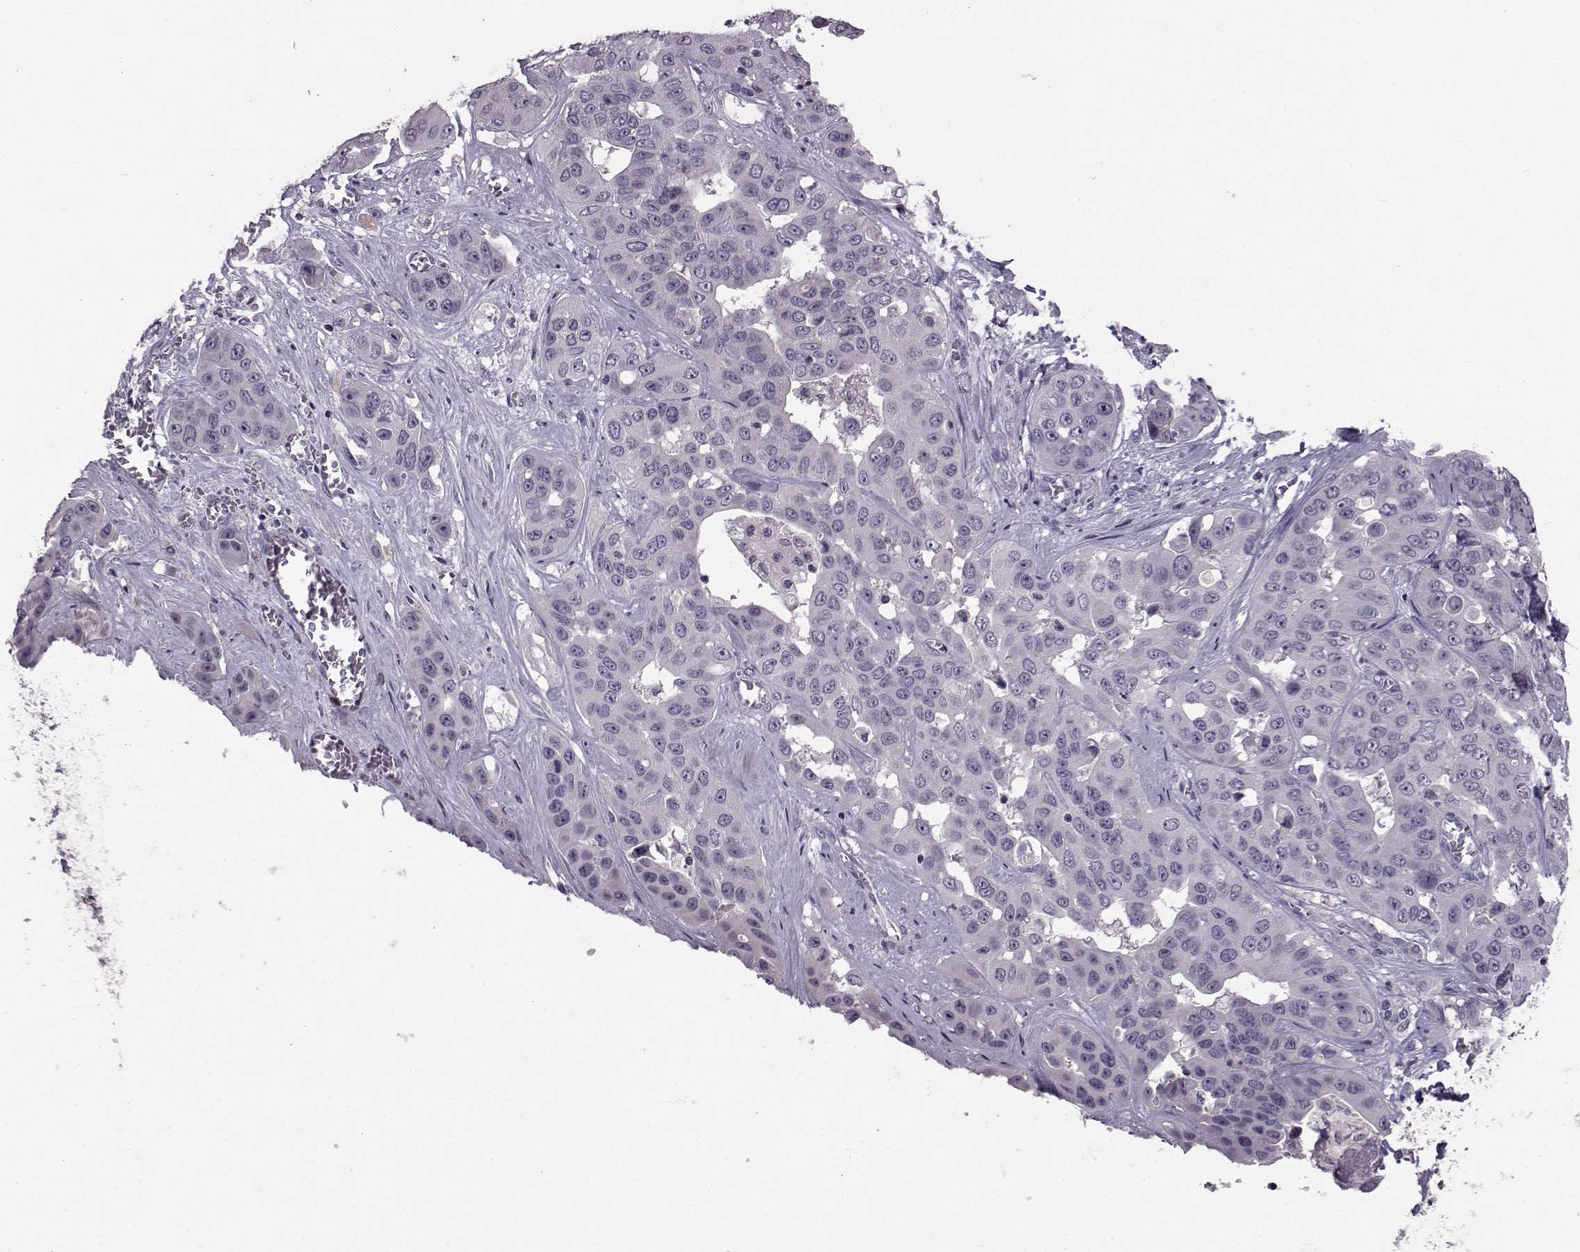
{"staining": {"intensity": "negative", "quantity": "none", "location": "none"}, "tissue": "liver cancer", "cell_type": "Tumor cells", "image_type": "cancer", "snomed": [{"axis": "morphology", "description": "Cholangiocarcinoma"}, {"axis": "topography", "description": "Liver"}], "caption": "Immunohistochemistry (IHC) micrograph of neoplastic tissue: liver cancer (cholangiocarcinoma) stained with DAB (3,3'-diaminobenzidine) exhibits no significant protein expression in tumor cells.", "gene": "TNFRSF11B", "patient": {"sex": "female", "age": 52}}